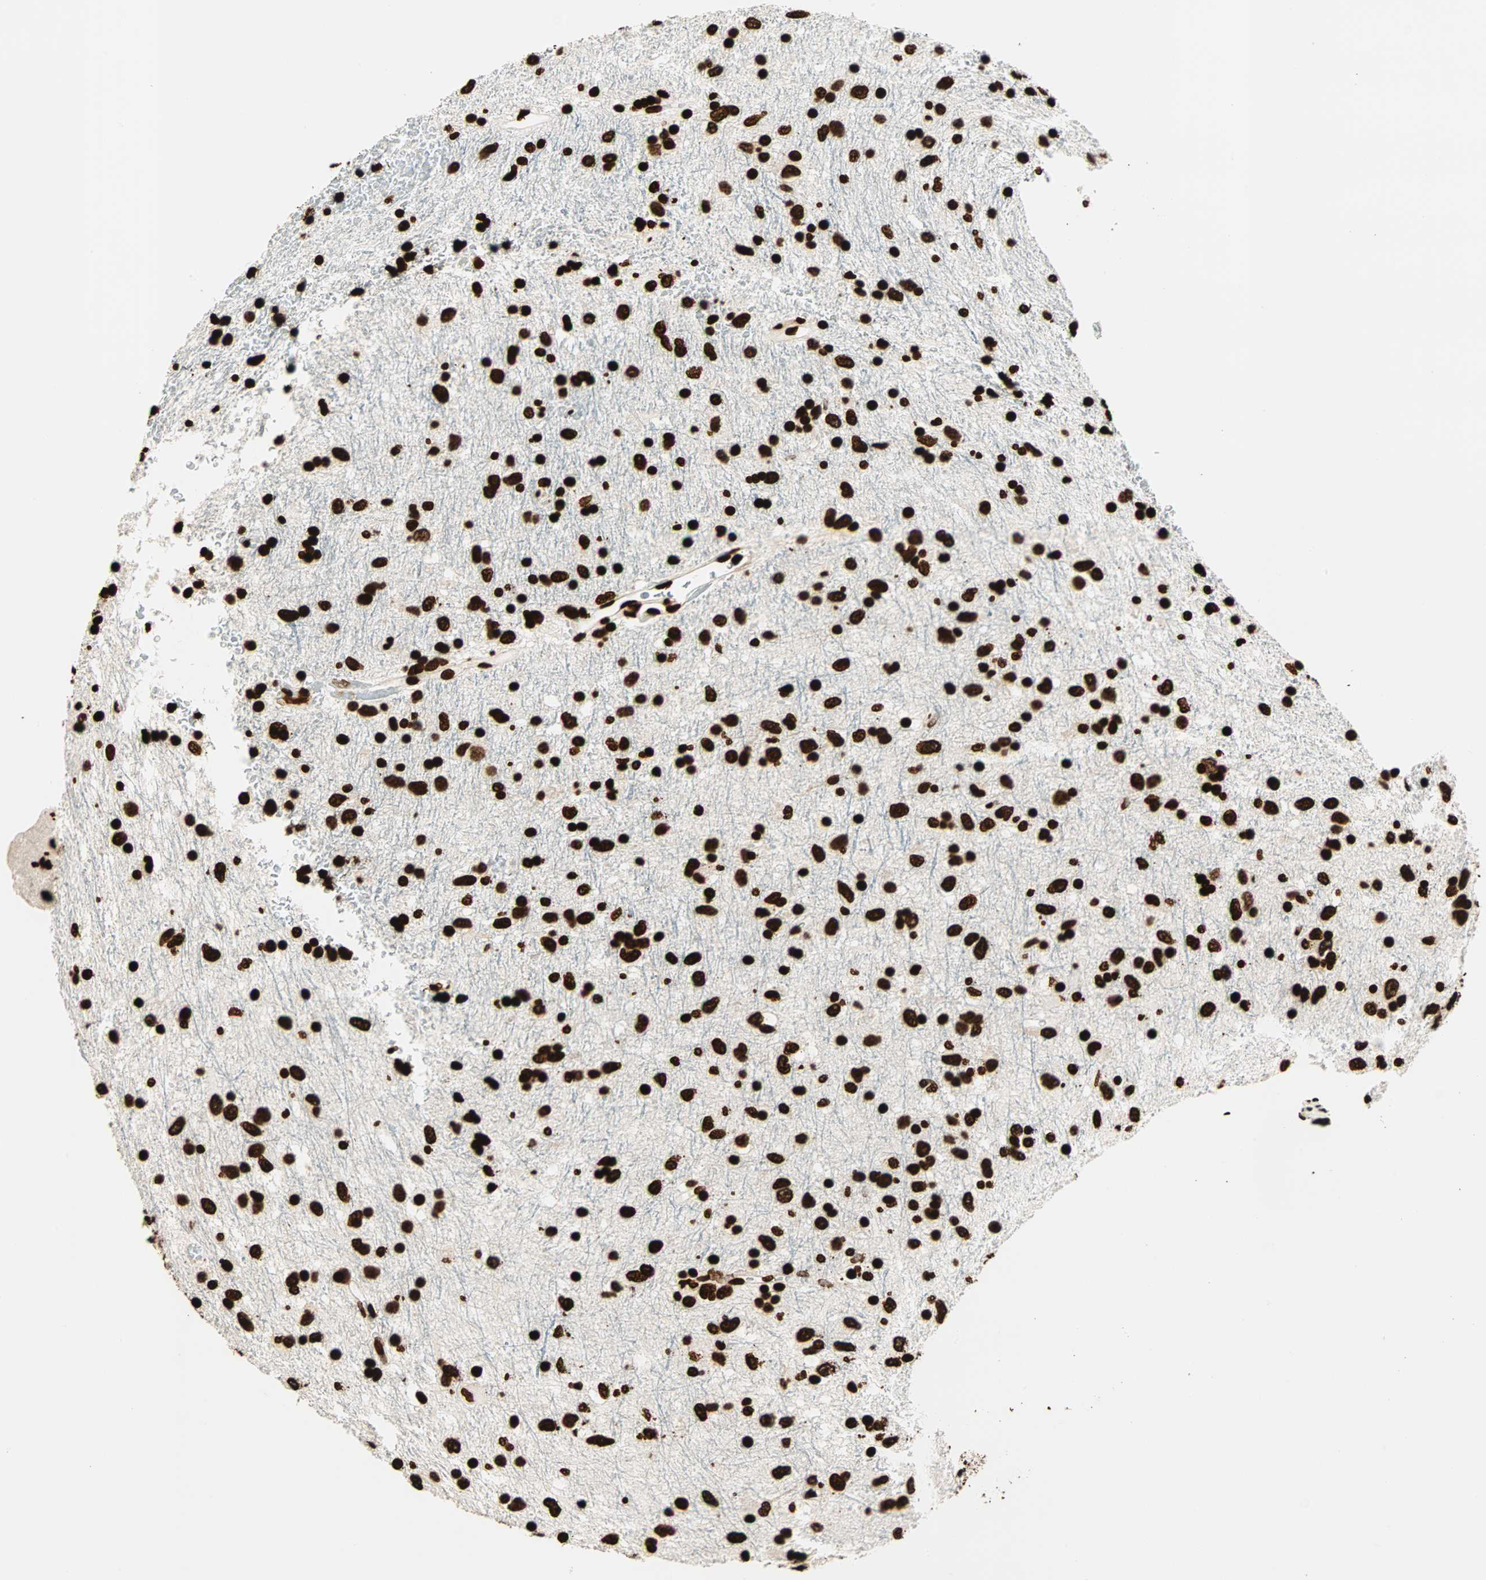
{"staining": {"intensity": "strong", "quantity": ">75%", "location": "nuclear"}, "tissue": "glioma", "cell_type": "Tumor cells", "image_type": "cancer", "snomed": [{"axis": "morphology", "description": "Glioma, malignant, Low grade"}, {"axis": "topography", "description": "Brain"}], "caption": "There is high levels of strong nuclear staining in tumor cells of glioma, as demonstrated by immunohistochemical staining (brown color).", "gene": "GLI2", "patient": {"sex": "male", "age": 77}}